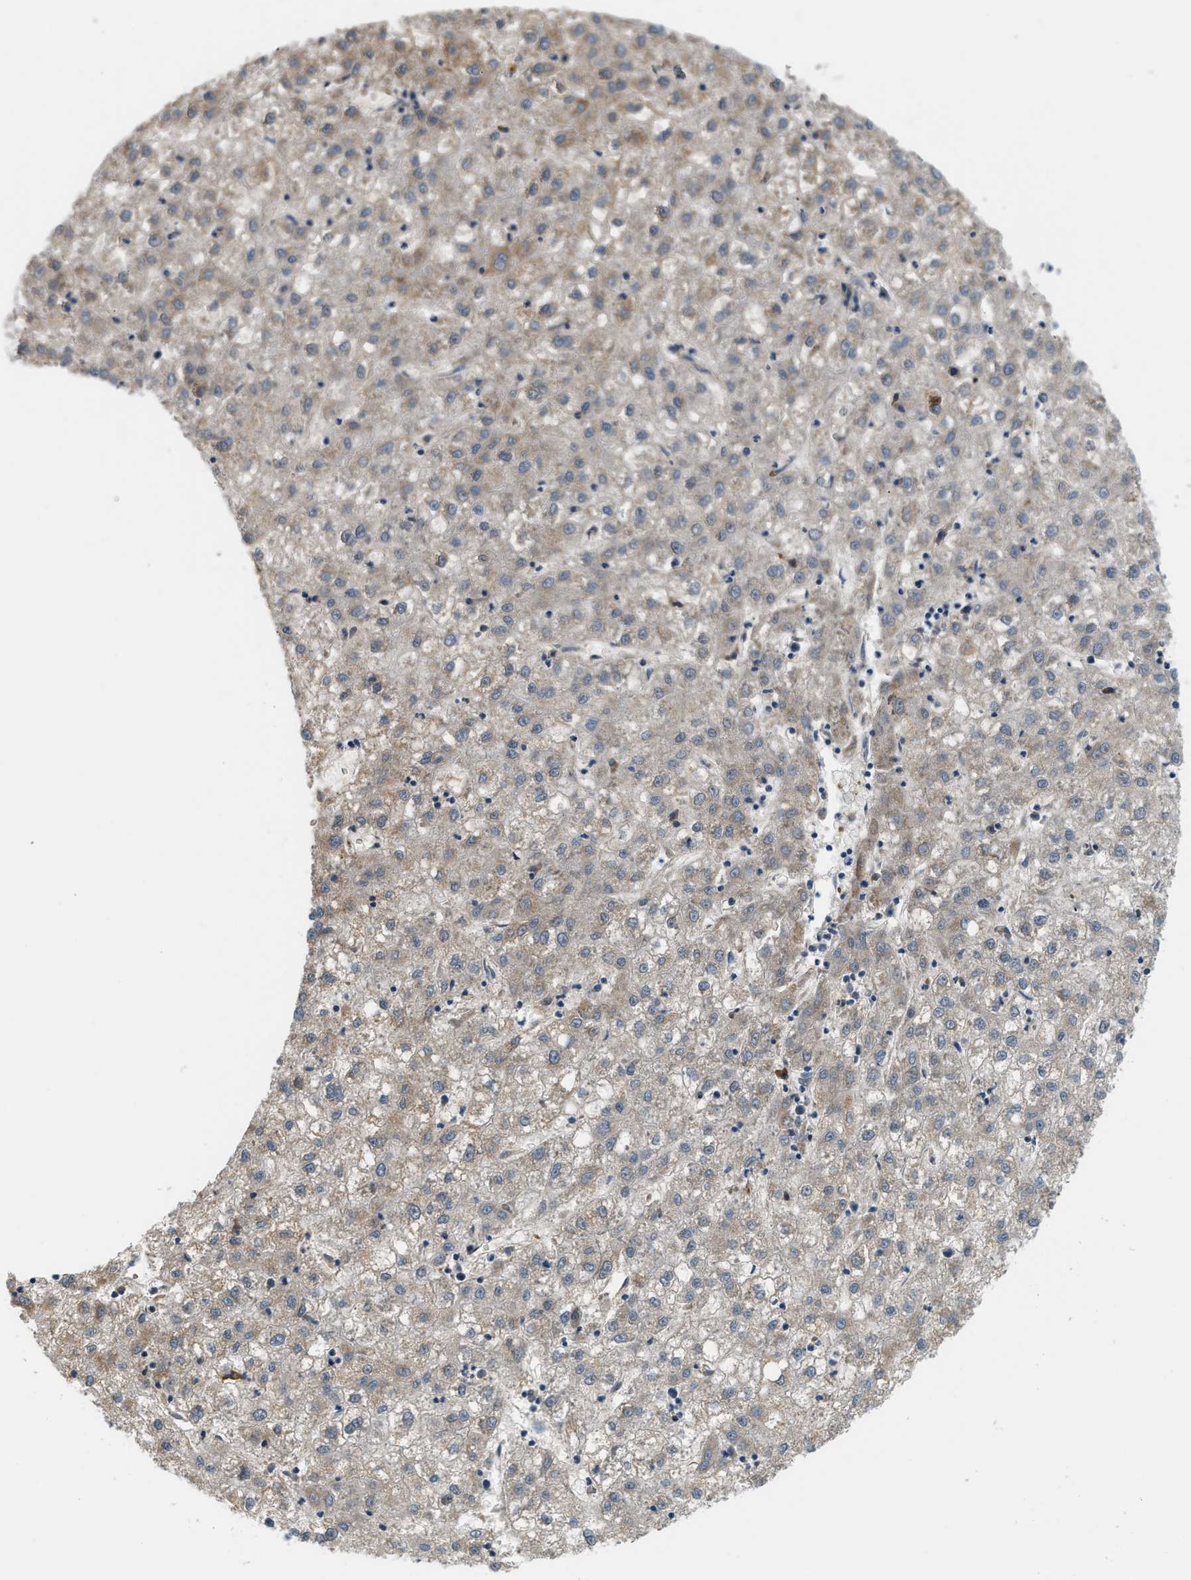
{"staining": {"intensity": "weak", "quantity": ">75%", "location": "cytoplasmic/membranous"}, "tissue": "liver cancer", "cell_type": "Tumor cells", "image_type": "cancer", "snomed": [{"axis": "morphology", "description": "Carcinoma, Hepatocellular, NOS"}, {"axis": "topography", "description": "Liver"}], "caption": "A low amount of weak cytoplasmic/membranous positivity is present in about >75% of tumor cells in liver hepatocellular carcinoma tissue.", "gene": "STARD3NL", "patient": {"sex": "male", "age": 72}}